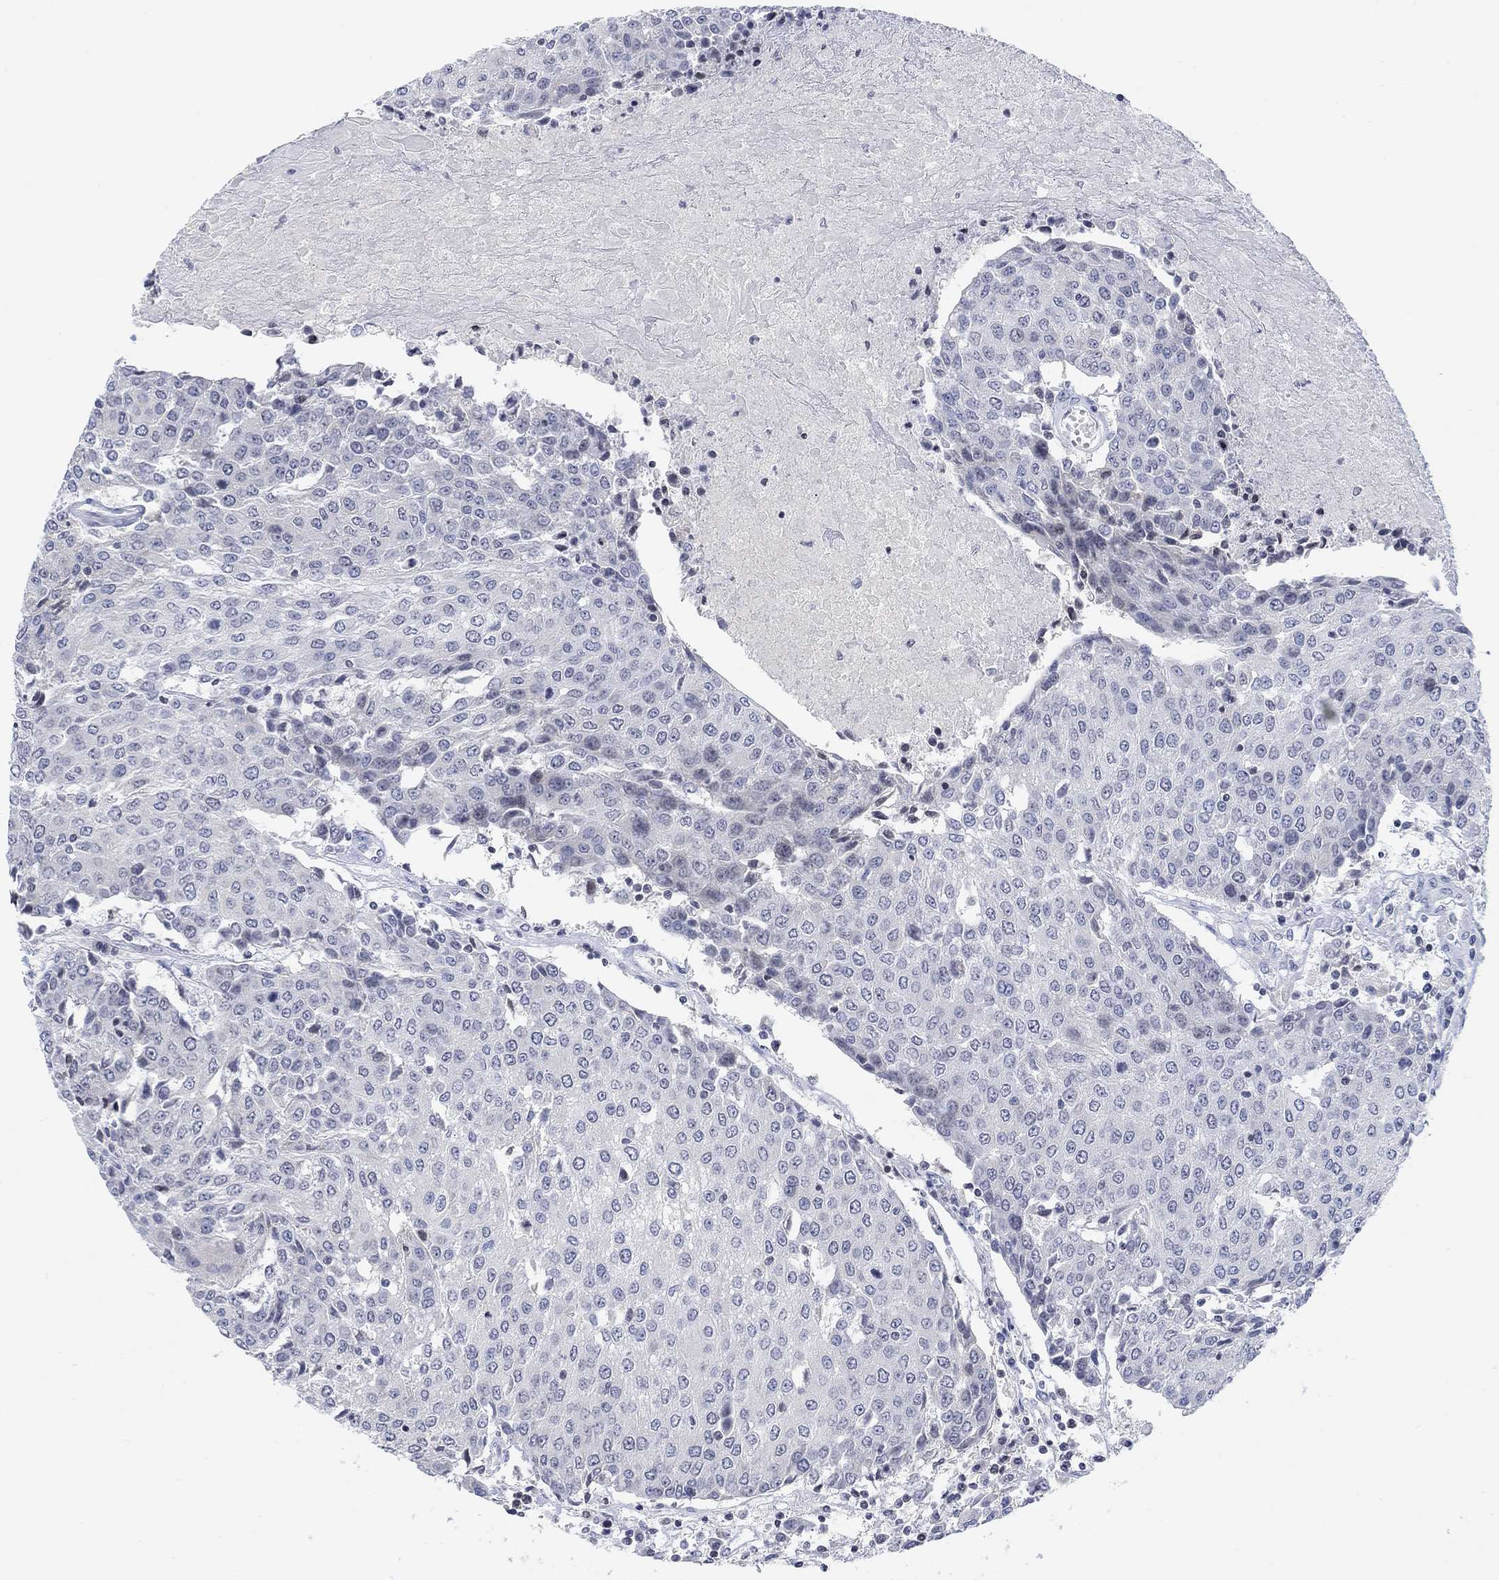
{"staining": {"intensity": "negative", "quantity": "none", "location": "none"}, "tissue": "urothelial cancer", "cell_type": "Tumor cells", "image_type": "cancer", "snomed": [{"axis": "morphology", "description": "Urothelial carcinoma, High grade"}, {"axis": "topography", "description": "Urinary bladder"}], "caption": "Immunohistochemical staining of high-grade urothelial carcinoma displays no significant expression in tumor cells.", "gene": "ATP6V1E2", "patient": {"sex": "female", "age": 85}}